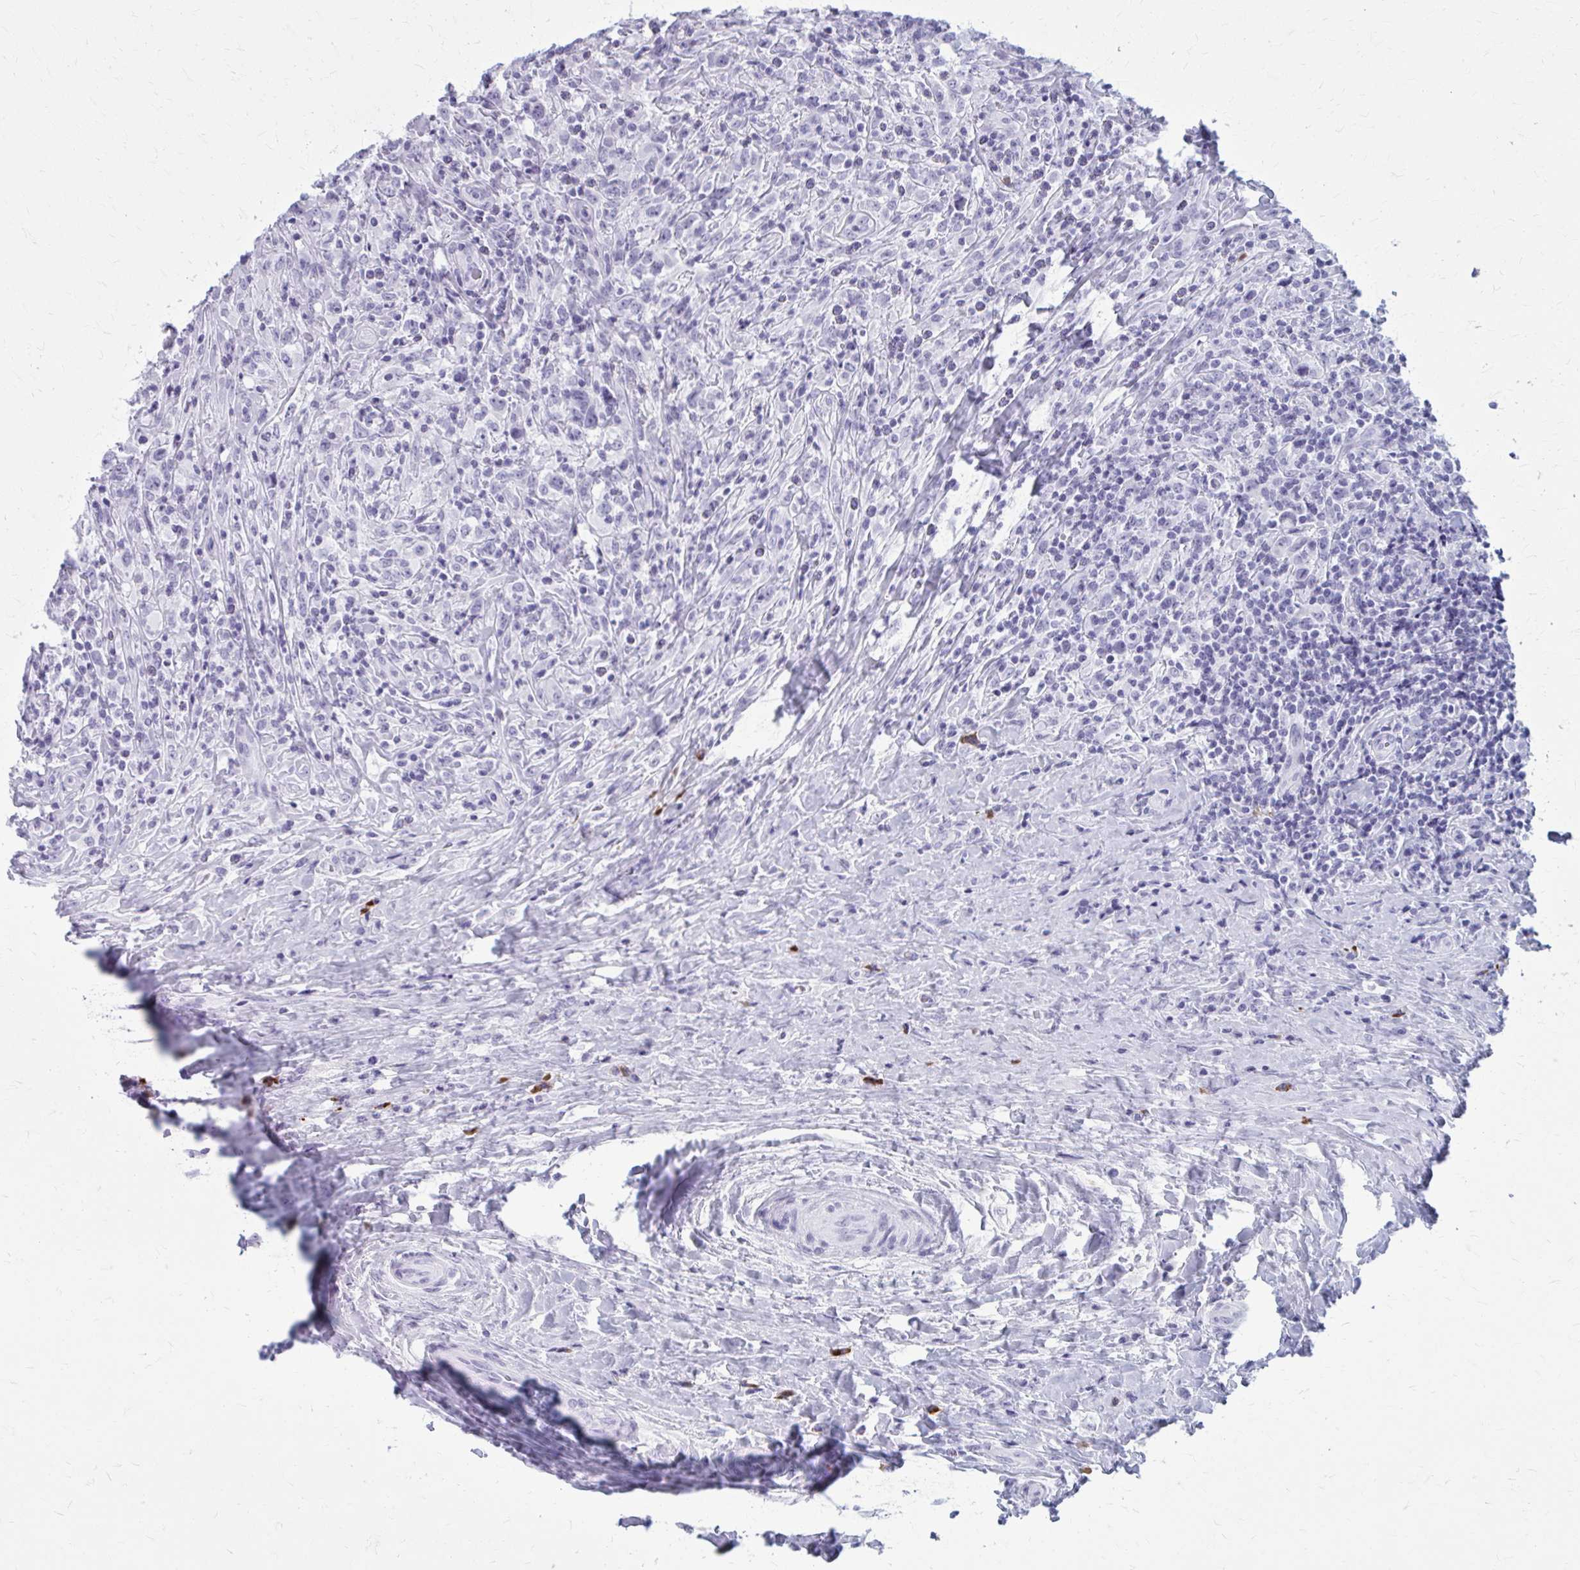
{"staining": {"intensity": "negative", "quantity": "none", "location": "none"}, "tissue": "lymphoma", "cell_type": "Tumor cells", "image_type": "cancer", "snomed": [{"axis": "morphology", "description": "Hodgkin's disease, NOS"}, {"axis": "topography", "description": "Lymph node"}], "caption": "The histopathology image reveals no staining of tumor cells in Hodgkin's disease.", "gene": "ZDHHC7", "patient": {"sex": "female", "age": 18}}